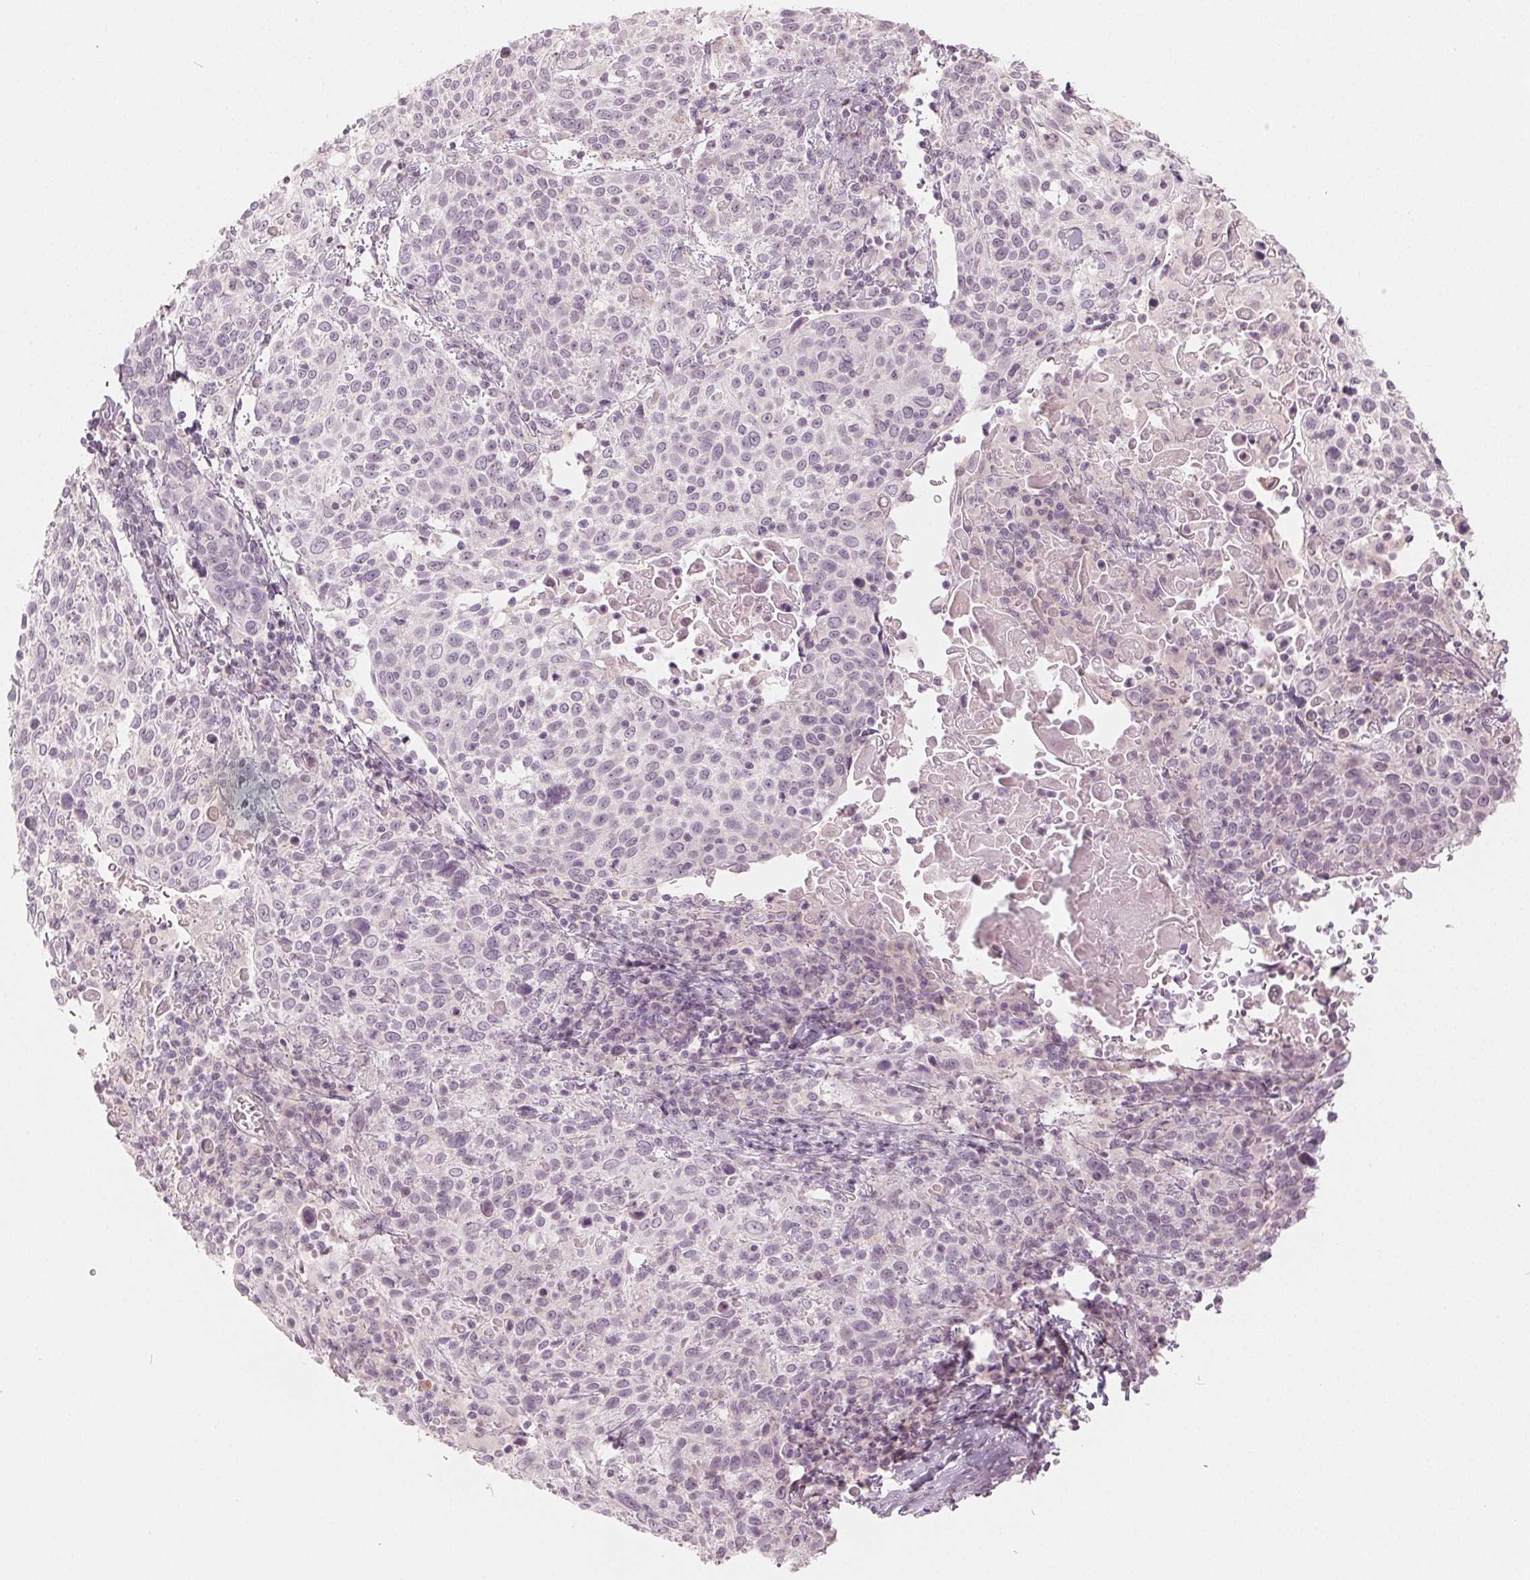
{"staining": {"intensity": "negative", "quantity": "none", "location": "none"}, "tissue": "cervical cancer", "cell_type": "Tumor cells", "image_type": "cancer", "snomed": [{"axis": "morphology", "description": "Squamous cell carcinoma, NOS"}, {"axis": "topography", "description": "Cervix"}], "caption": "Immunohistochemistry (IHC) of cervical cancer (squamous cell carcinoma) displays no expression in tumor cells. (DAB (3,3'-diaminobenzidine) immunohistochemistry visualized using brightfield microscopy, high magnification).", "gene": "ZBBX", "patient": {"sex": "female", "age": 61}}